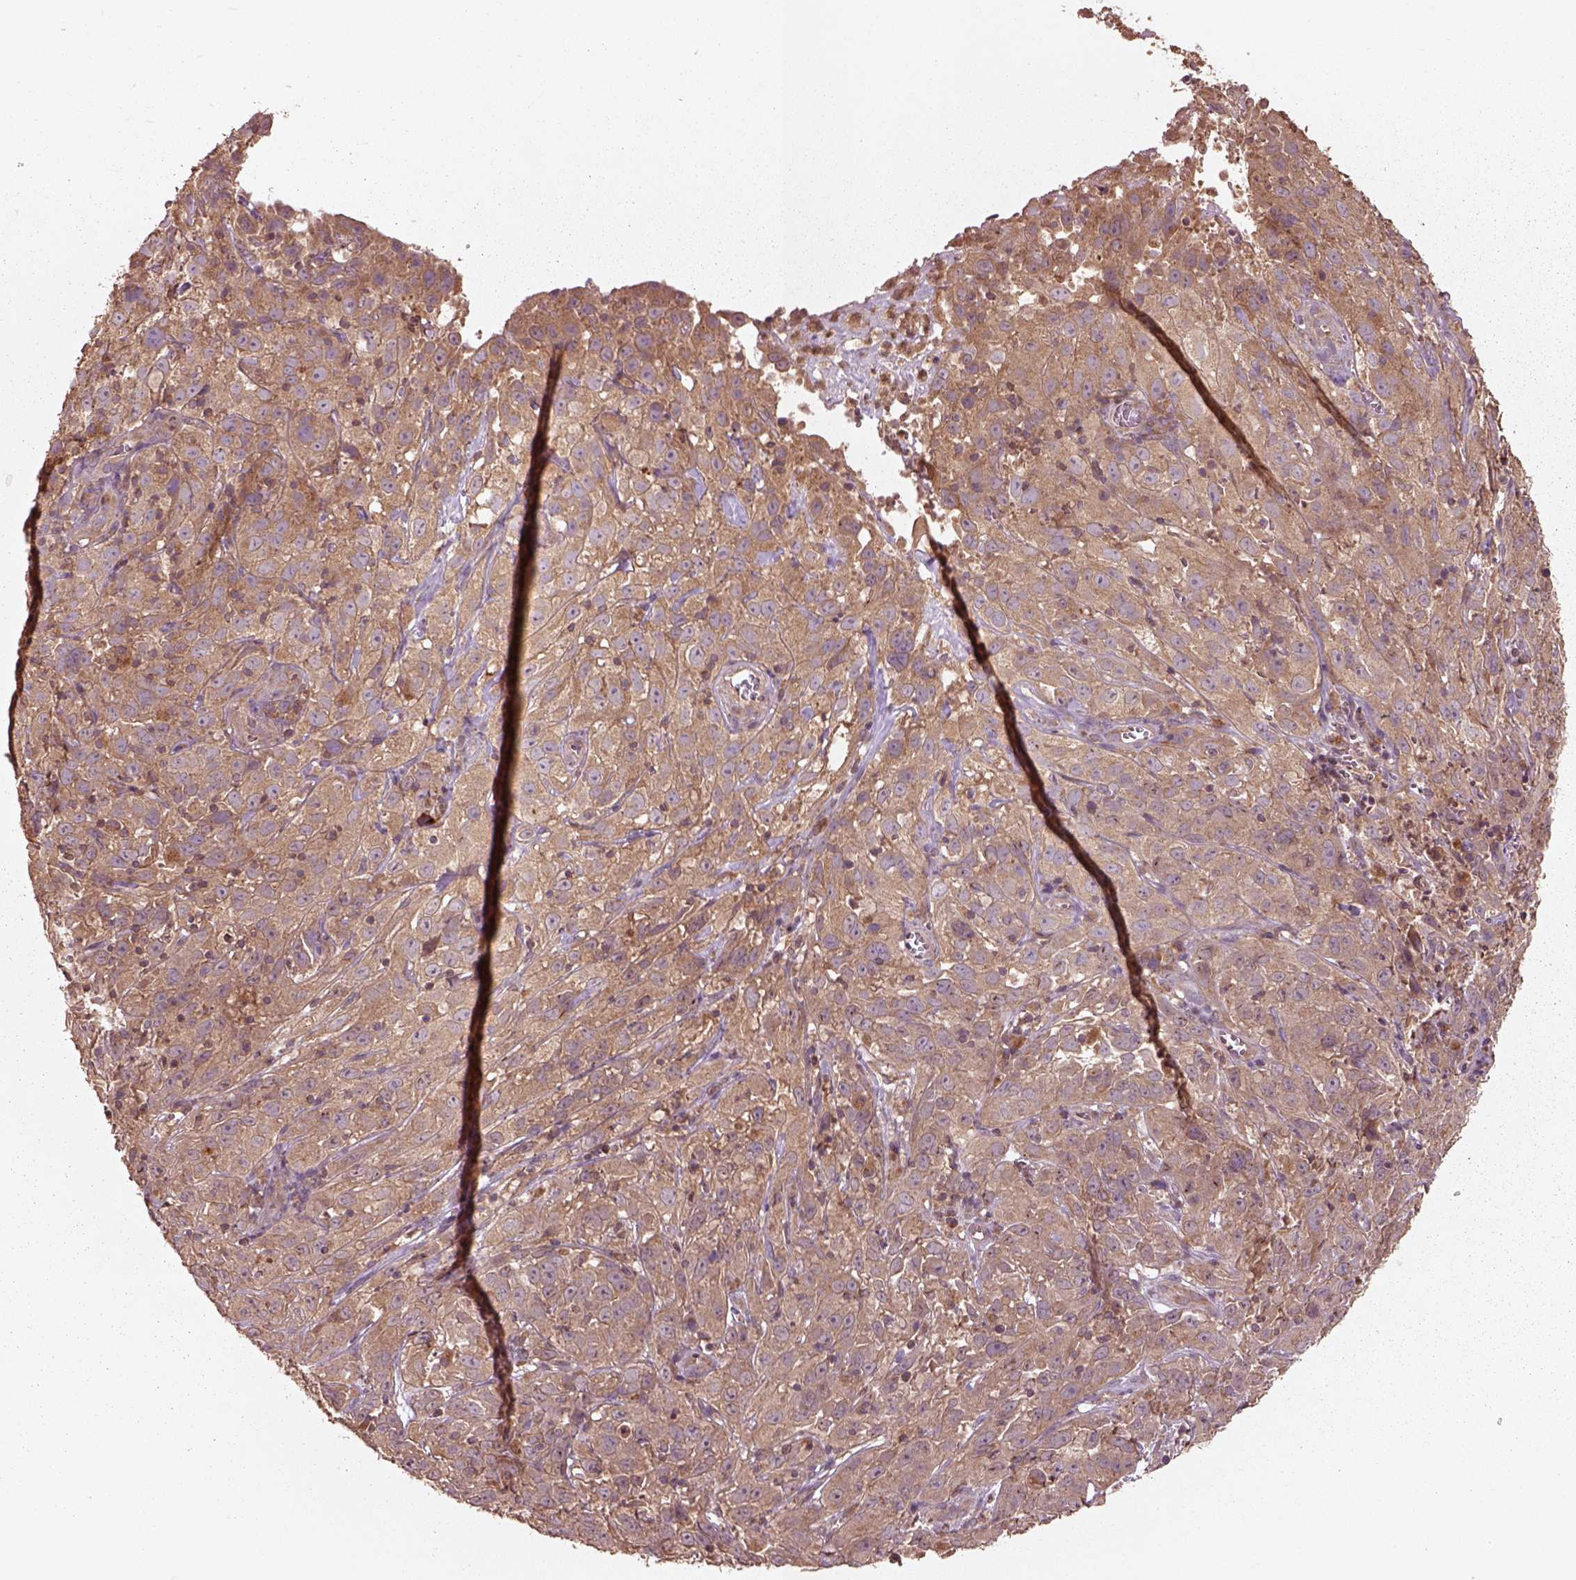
{"staining": {"intensity": "moderate", "quantity": "25%-75%", "location": "cytoplasmic/membranous"}, "tissue": "cervical cancer", "cell_type": "Tumor cells", "image_type": "cancer", "snomed": [{"axis": "morphology", "description": "Squamous cell carcinoma, NOS"}, {"axis": "topography", "description": "Cervix"}], "caption": "Immunohistochemistry histopathology image of human cervical cancer stained for a protein (brown), which demonstrates medium levels of moderate cytoplasmic/membranous staining in about 25%-75% of tumor cells.", "gene": "TRADD", "patient": {"sex": "female", "age": 32}}